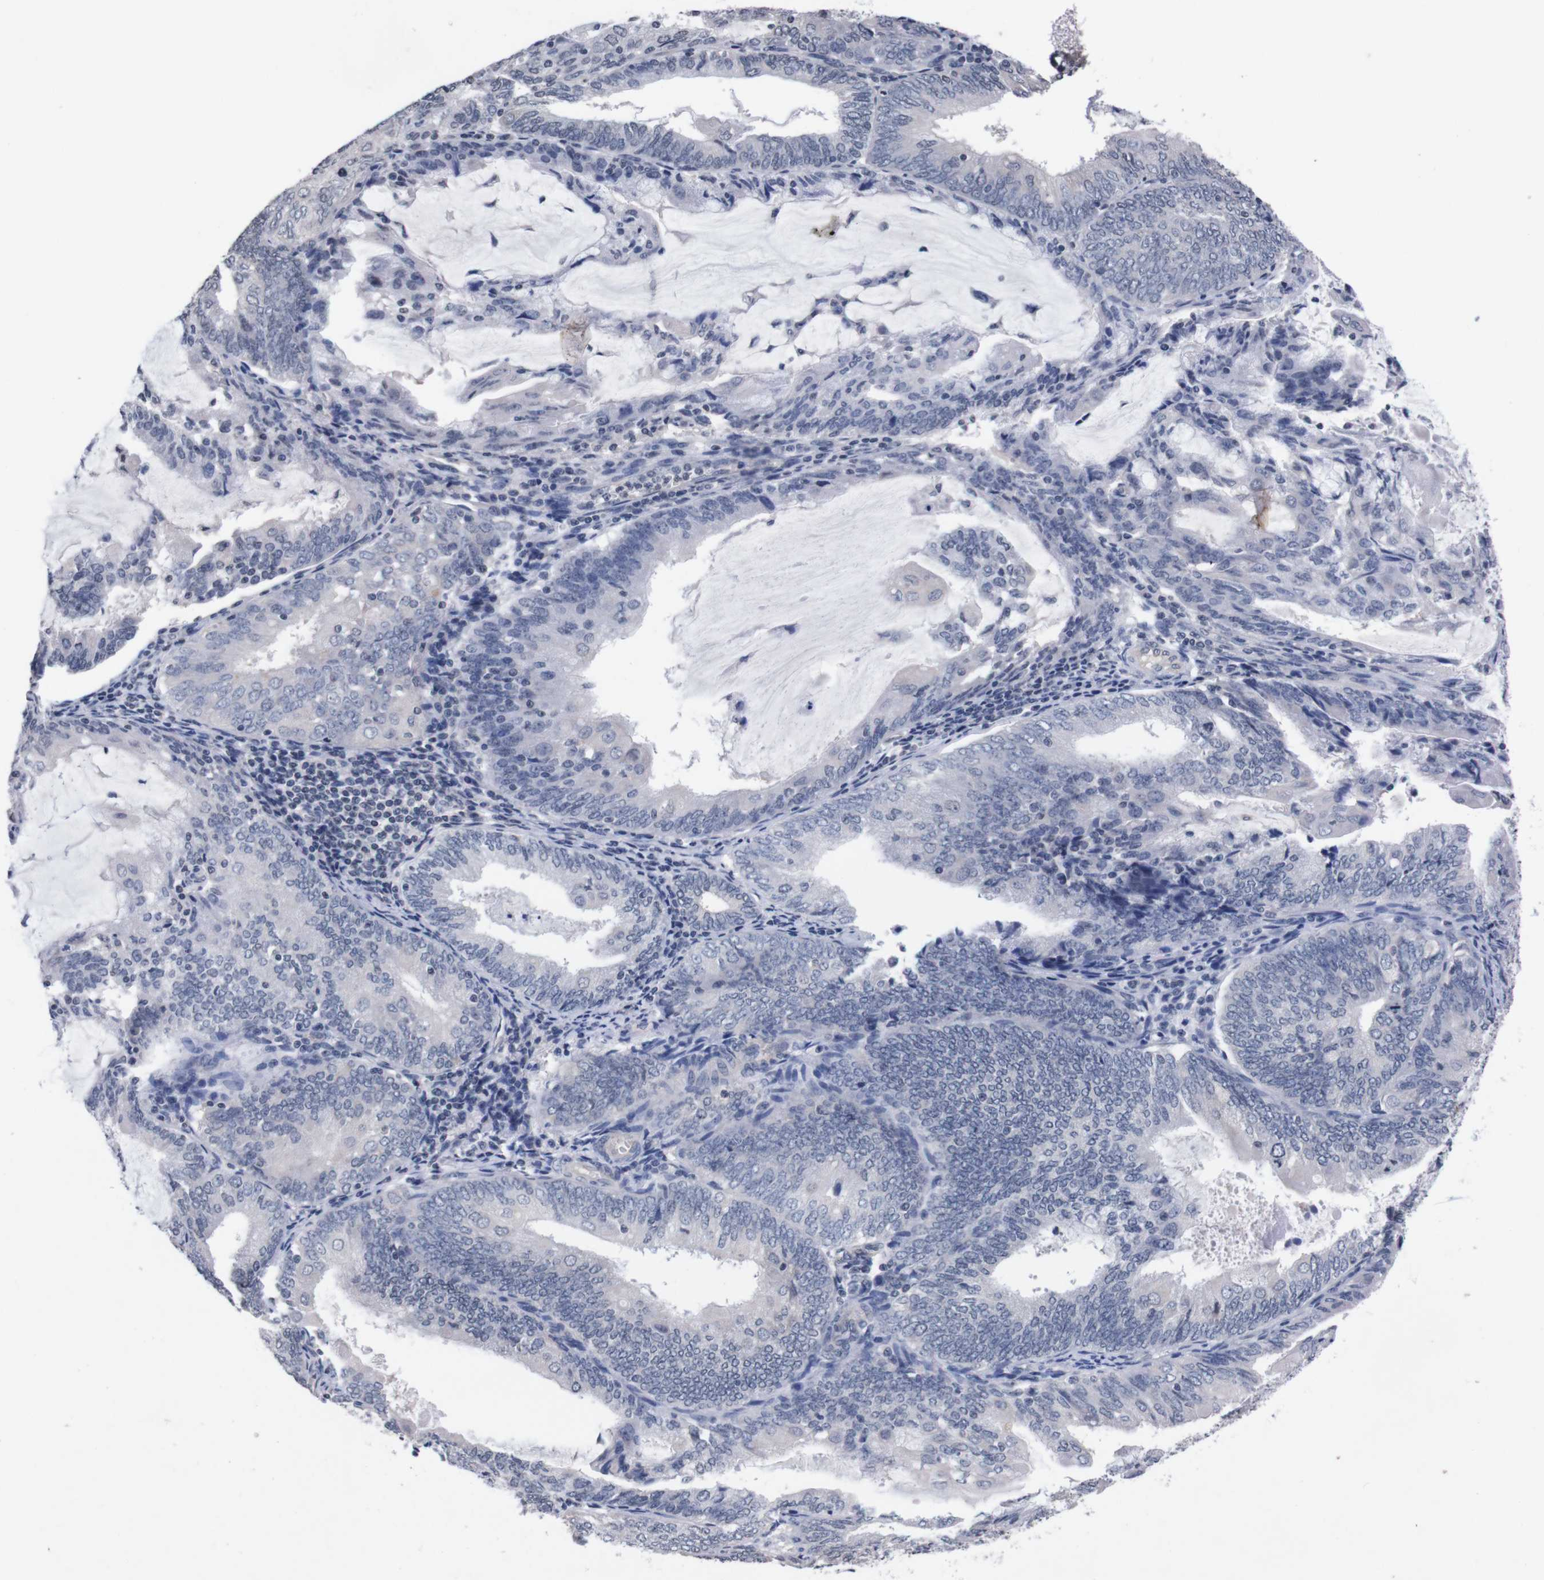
{"staining": {"intensity": "negative", "quantity": "none", "location": "none"}, "tissue": "endometrial cancer", "cell_type": "Tumor cells", "image_type": "cancer", "snomed": [{"axis": "morphology", "description": "Adenocarcinoma, NOS"}, {"axis": "topography", "description": "Endometrium"}], "caption": "Immunohistochemical staining of endometrial cancer (adenocarcinoma) reveals no significant expression in tumor cells.", "gene": "TNFRSF21", "patient": {"sex": "female", "age": 81}}